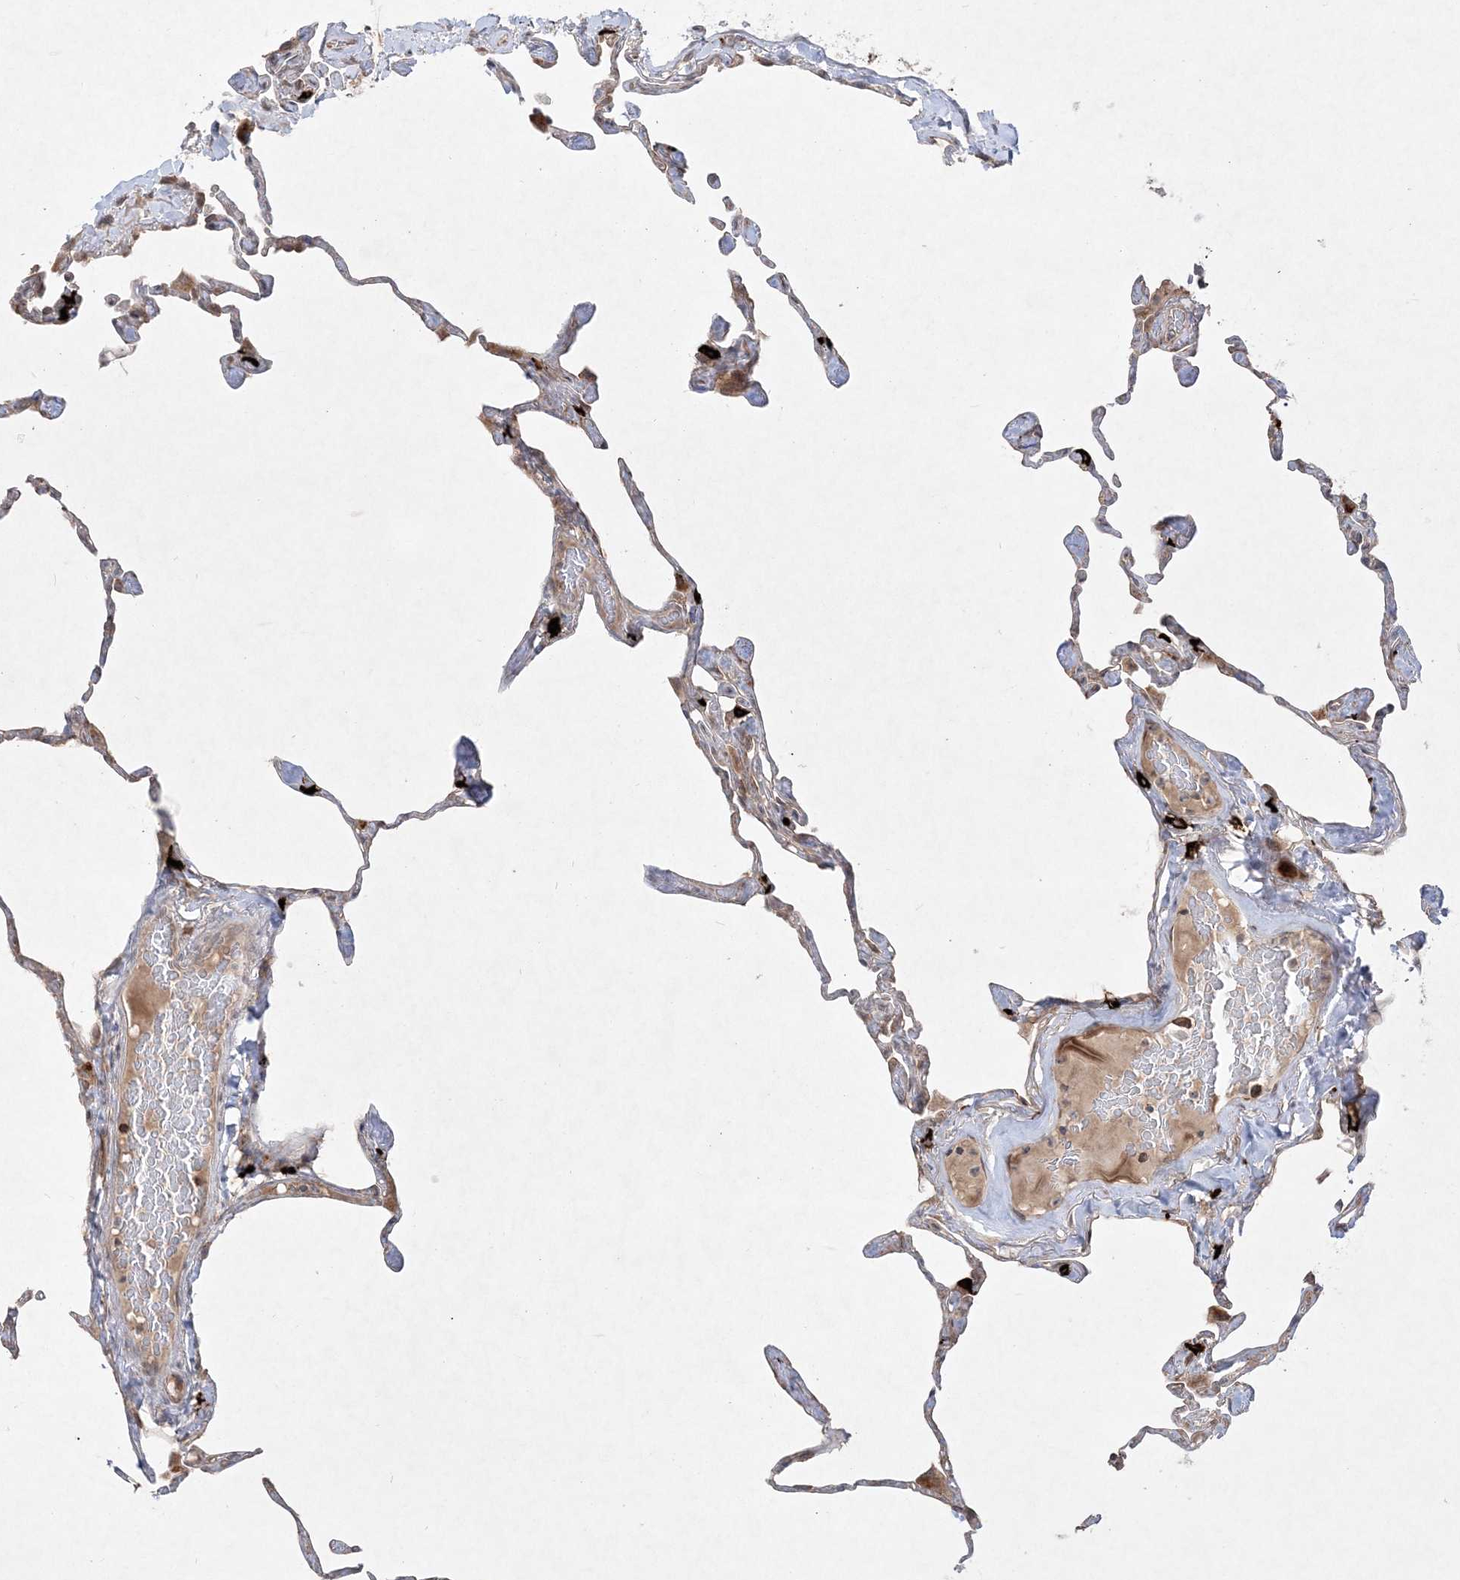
{"staining": {"intensity": "strong", "quantity": "<25%", "location": "cytoplasmic/membranous"}, "tissue": "lung", "cell_type": "Alveolar cells", "image_type": "normal", "snomed": [{"axis": "morphology", "description": "Normal tissue, NOS"}, {"axis": "topography", "description": "Lung"}], "caption": "Immunohistochemistry (IHC) (DAB (3,3'-diaminobenzidine)) staining of benign human lung shows strong cytoplasmic/membranous protein positivity in about <25% of alveolar cells.", "gene": "CLNK", "patient": {"sex": "male", "age": 65}}